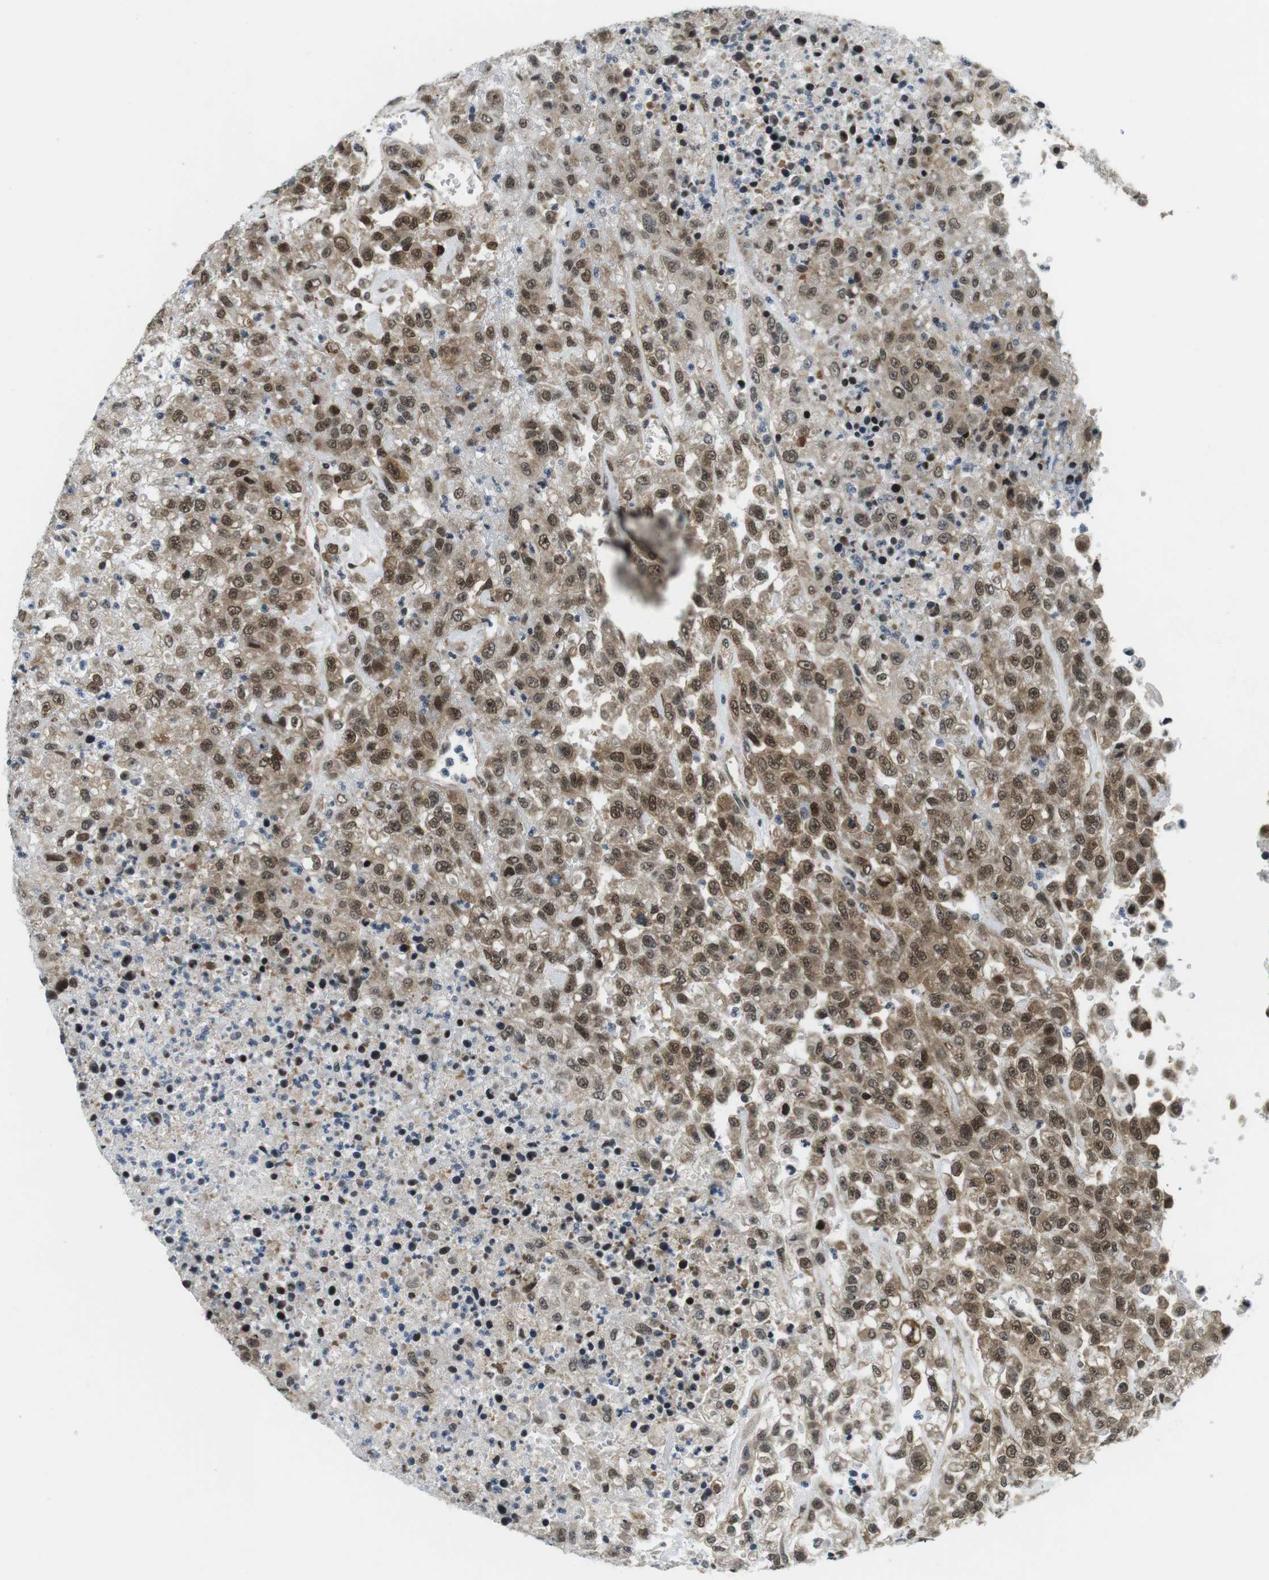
{"staining": {"intensity": "moderate", "quantity": ">75%", "location": "cytoplasmic/membranous,nuclear"}, "tissue": "urothelial cancer", "cell_type": "Tumor cells", "image_type": "cancer", "snomed": [{"axis": "morphology", "description": "Urothelial carcinoma, High grade"}, {"axis": "topography", "description": "Urinary bladder"}], "caption": "Human urothelial cancer stained for a protein (brown) displays moderate cytoplasmic/membranous and nuclear positive staining in approximately >75% of tumor cells.", "gene": "CSNK2B", "patient": {"sex": "male", "age": 46}}